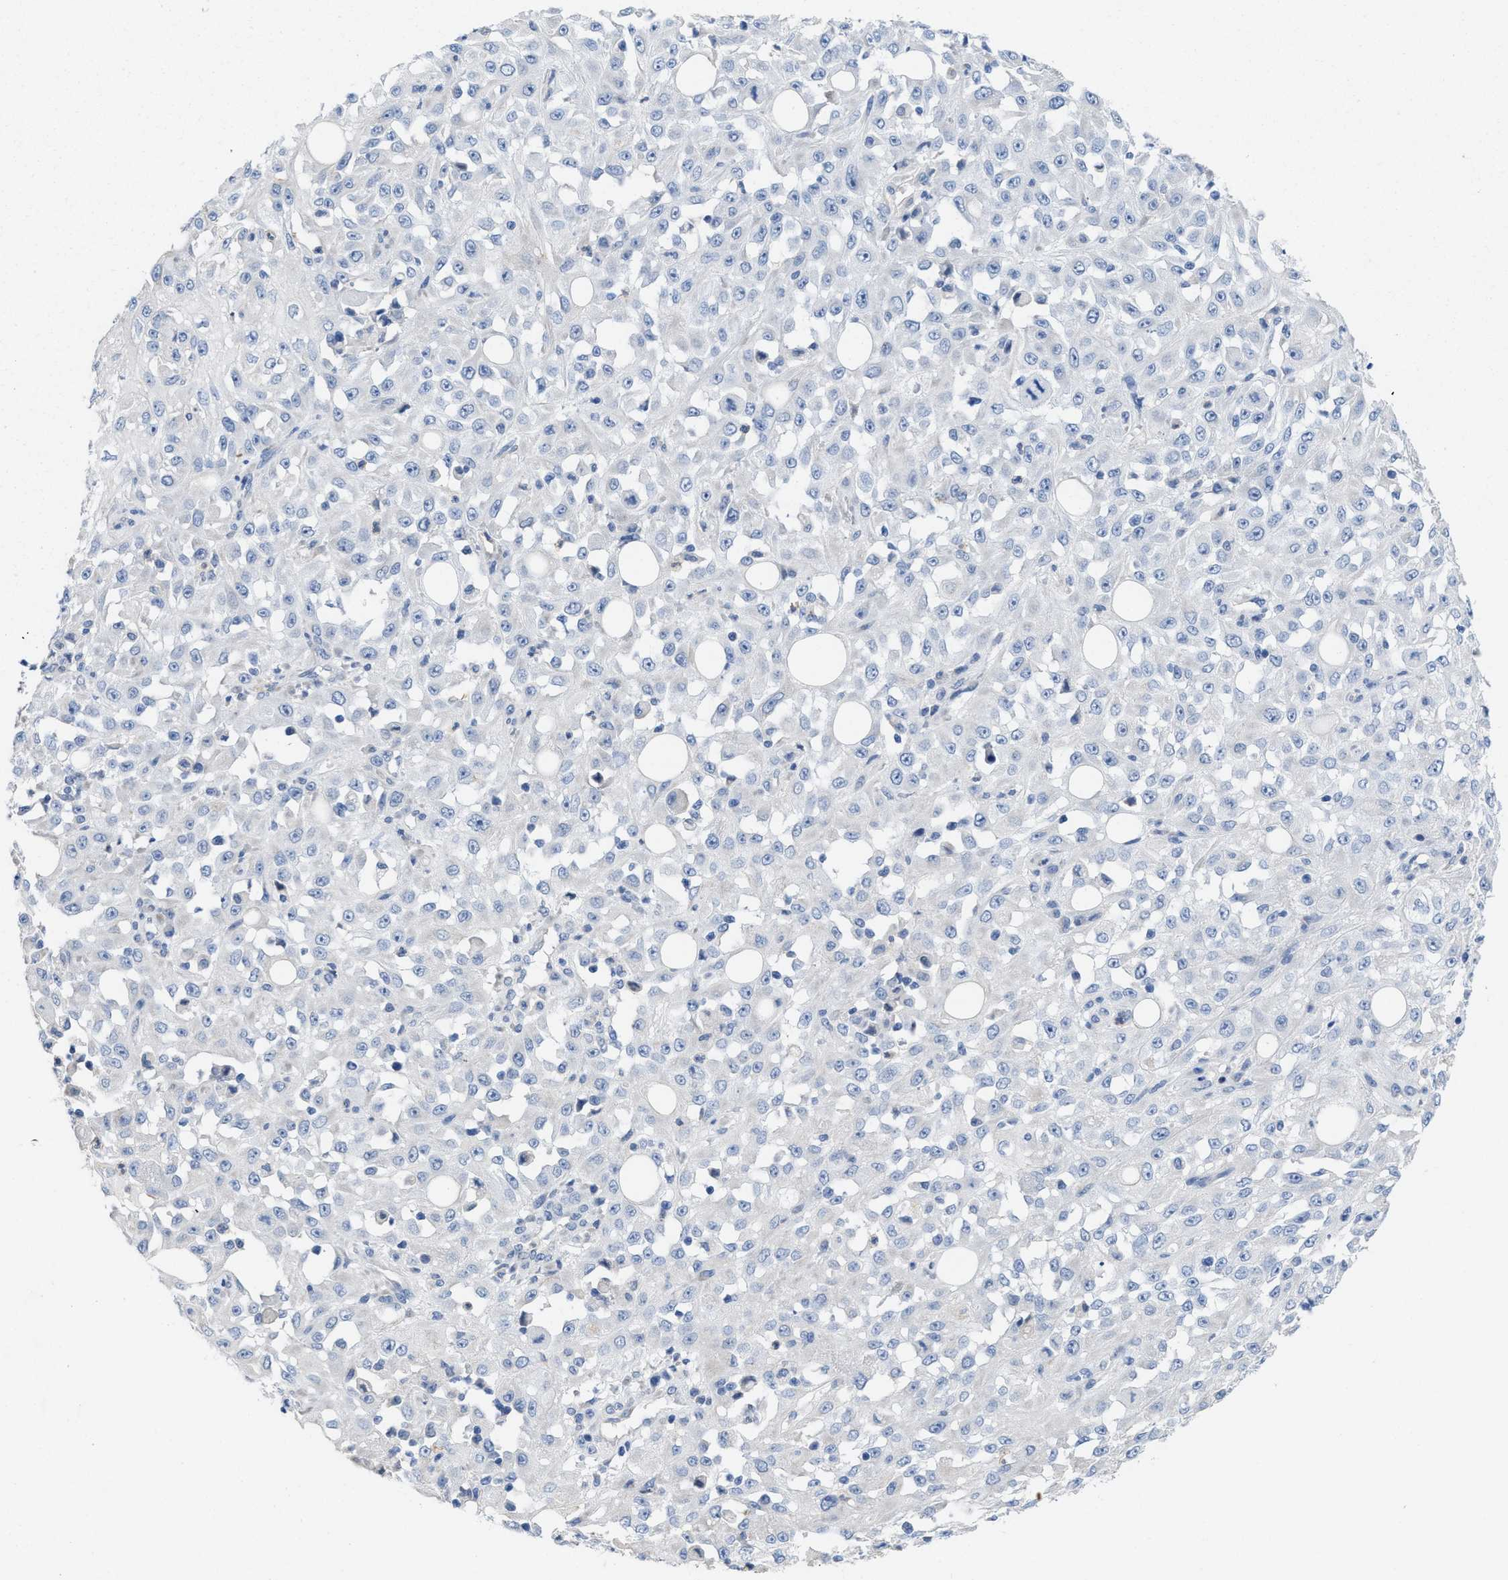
{"staining": {"intensity": "negative", "quantity": "none", "location": "none"}, "tissue": "skin cancer", "cell_type": "Tumor cells", "image_type": "cancer", "snomed": [{"axis": "morphology", "description": "Squamous cell carcinoma, NOS"}, {"axis": "morphology", "description": "Squamous cell carcinoma, metastatic, NOS"}, {"axis": "topography", "description": "Skin"}, {"axis": "topography", "description": "Lymph node"}], "caption": "This is a micrograph of IHC staining of skin cancer, which shows no positivity in tumor cells.", "gene": "CPA2", "patient": {"sex": "male", "age": 75}}